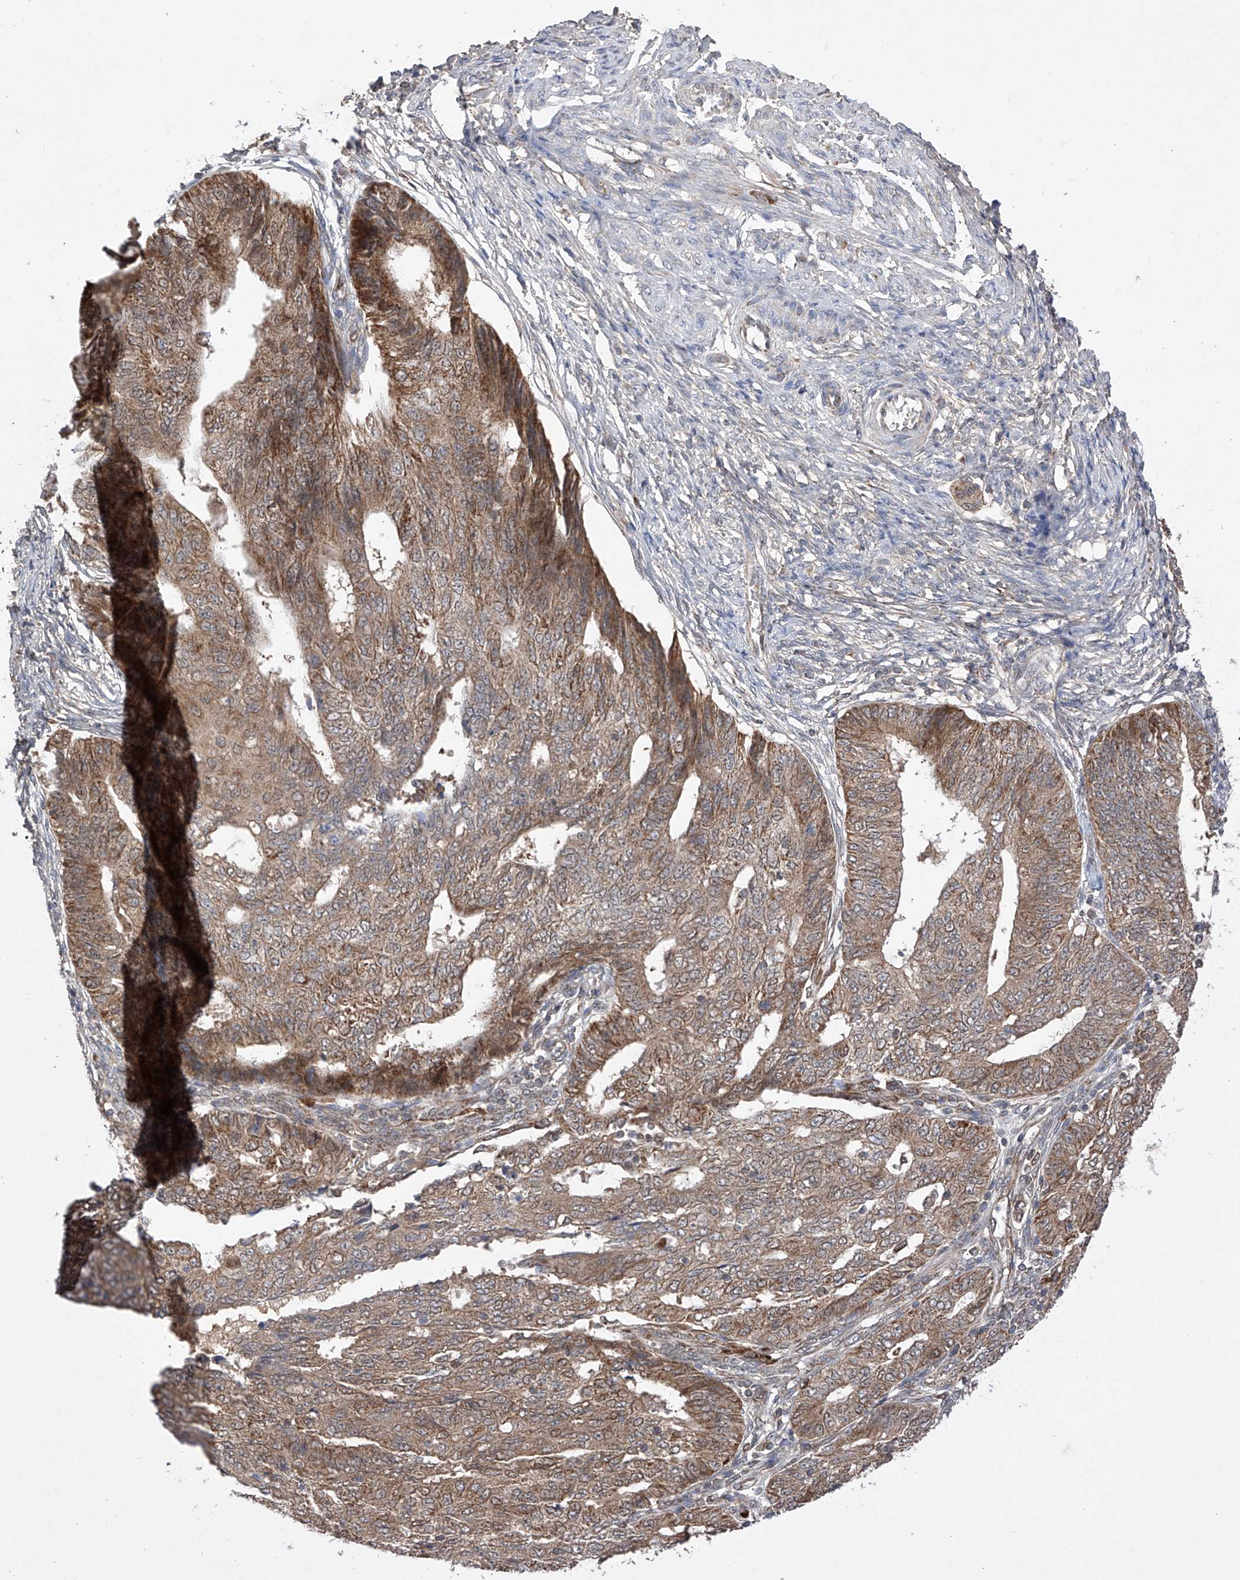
{"staining": {"intensity": "moderate", "quantity": ">75%", "location": "cytoplasmic/membranous"}, "tissue": "endometrial cancer", "cell_type": "Tumor cells", "image_type": "cancer", "snomed": [{"axis": "morphology", "description": "Adenocarcinoma, NOS"}, {"axis": "topography", "description": "Endometrium"}], "caption": "Immunohistochemistry (IHC) photomicrograph of human endometrial cancer (adenocarcinoma) stained for a protein (brown), which demonstrates medium levels of moderate cytoplasmic/membranous staining in approximately >75% of tumor cells.", "gene": "SDHAF4", "patient": {"sex": "female", "age": 32}}